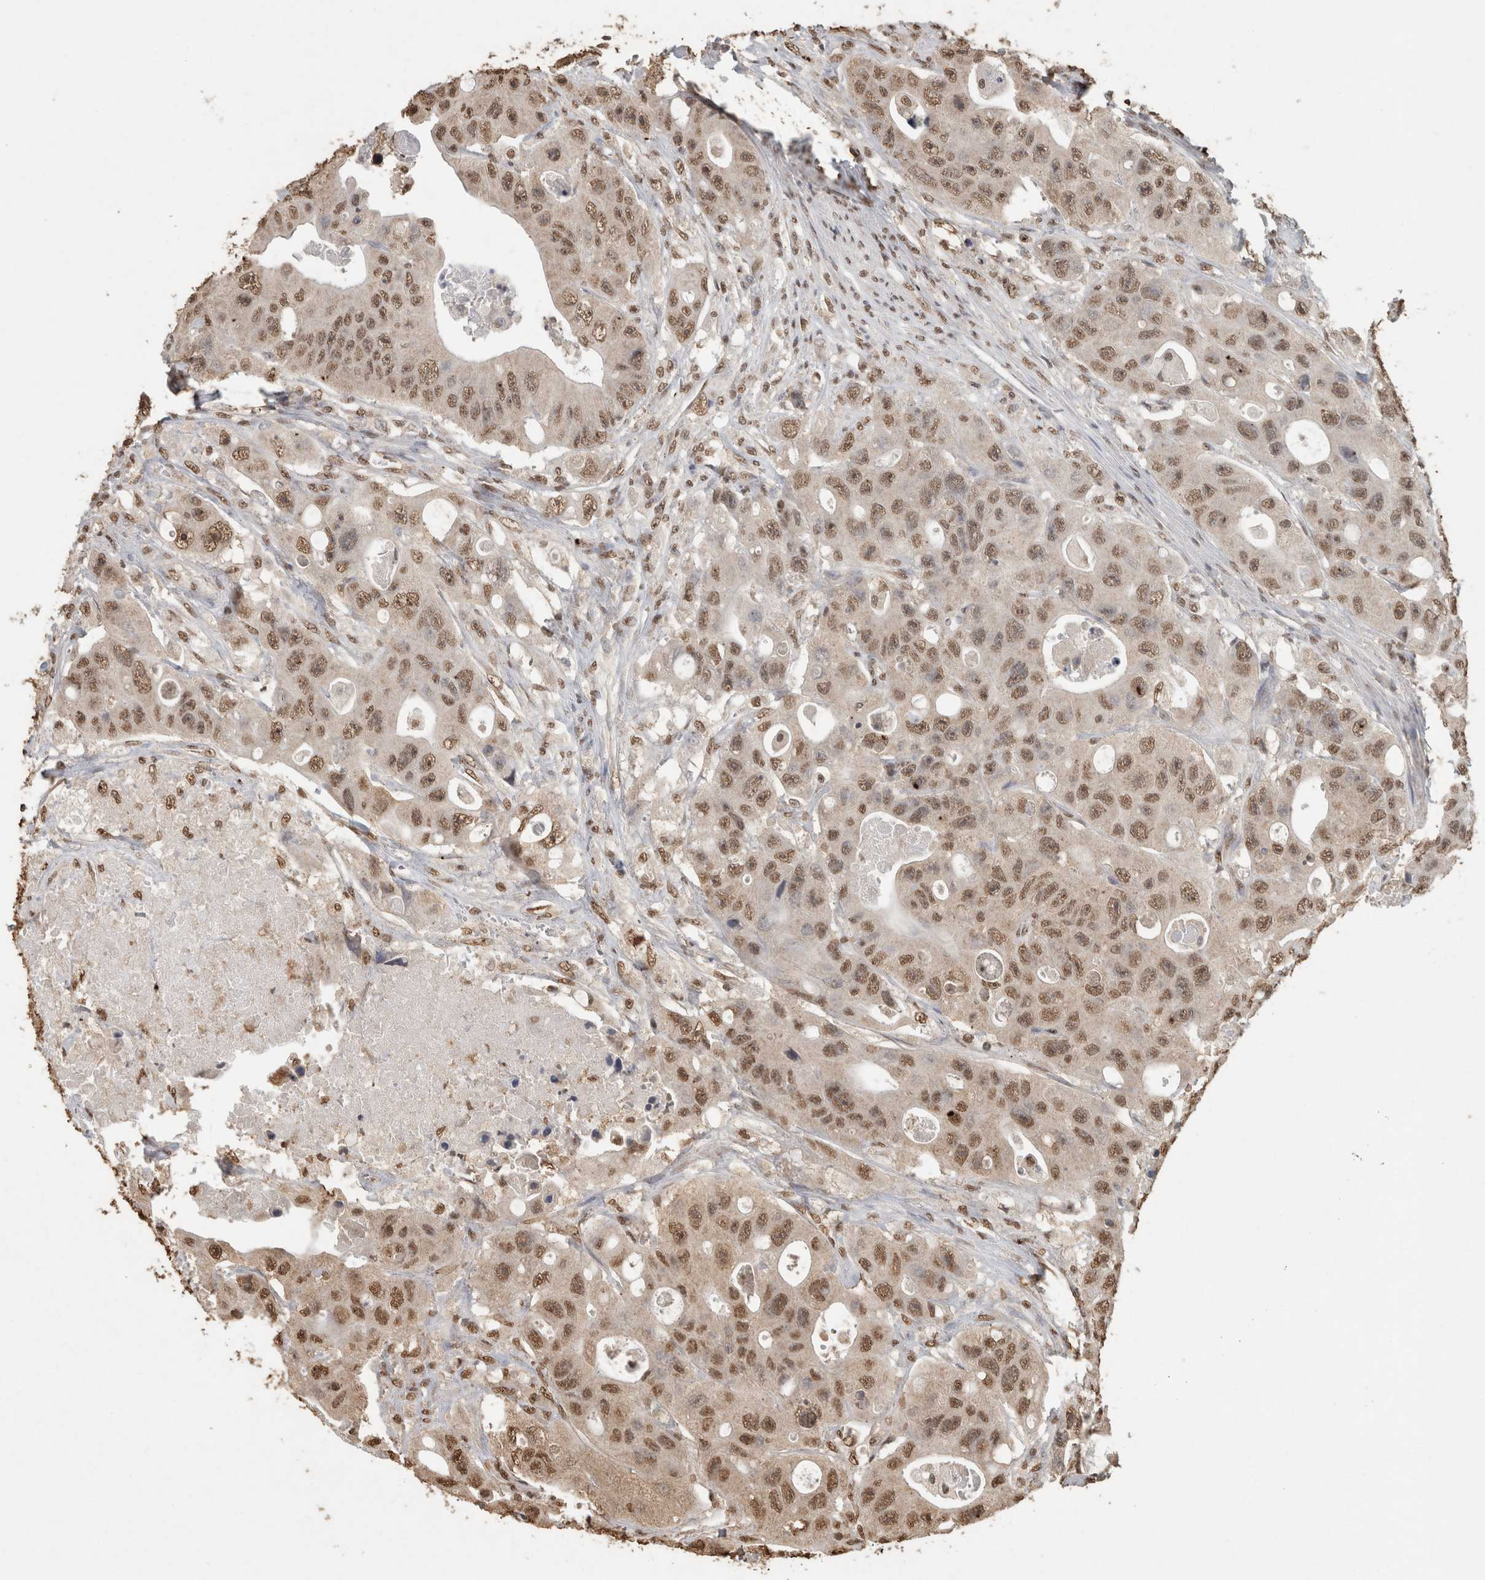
{"staining": {"intensity": "moderate", "quantity": ">75%", "location": "nuclear"}, "tissue": "colorectal cancer", "cell_type": "Tumor cells", "image_type": "cancer", "snomed": [{"axis": "morphology", "description": "Adenocarcinoma, NOS"}, {"axis": "topography", "description": "Colon"}], "caption": "A histopathology image showing moderate nuclear expression in approximately >75% of tumor cells in colorectal cancer (adenocarcinoma), as visualized by brown immunohistochemical staining.", "gene": "HAND2", "patient": {"sex": "female", "age": 46}}